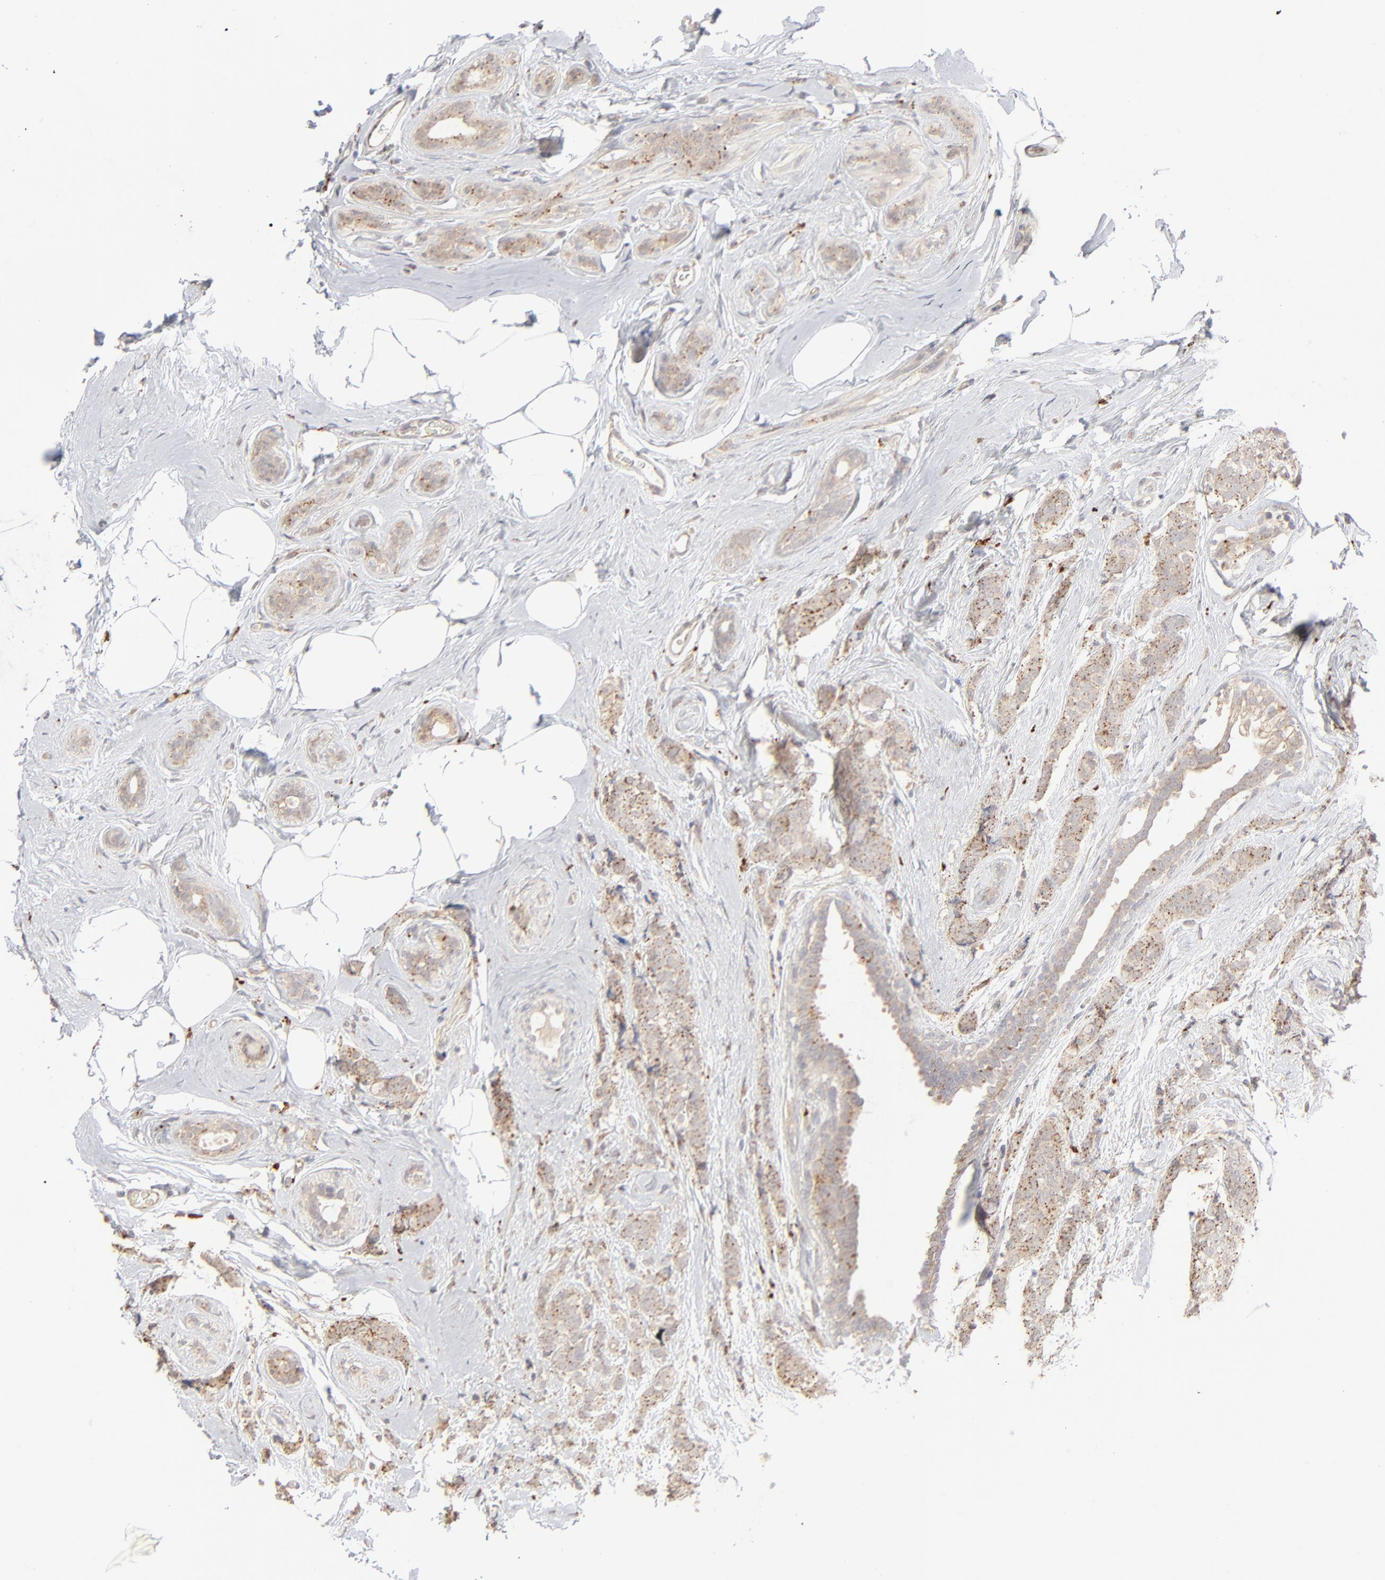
{"staining": {"intensity": "moderate", "quantity": ">75%", "location": "cytoplasmic/membranous"}, "tissue": "breast cancer", "cell_type": "Tumor cells", "image_type": "cancer", "snomed": [{"axis": "morphology", "description": "Lobular carcinoma"}, {"axis": "topography", "description": "Breast"}], "caption": "This is an image of immunohistochemistry (IHC) staining of lobular carcinoma (breast), which shows moderate expression in the cytoplasmic/membranous of tumor cells.", "gene": "POMT2", "patient": {"sex": "female", "age": 60}}